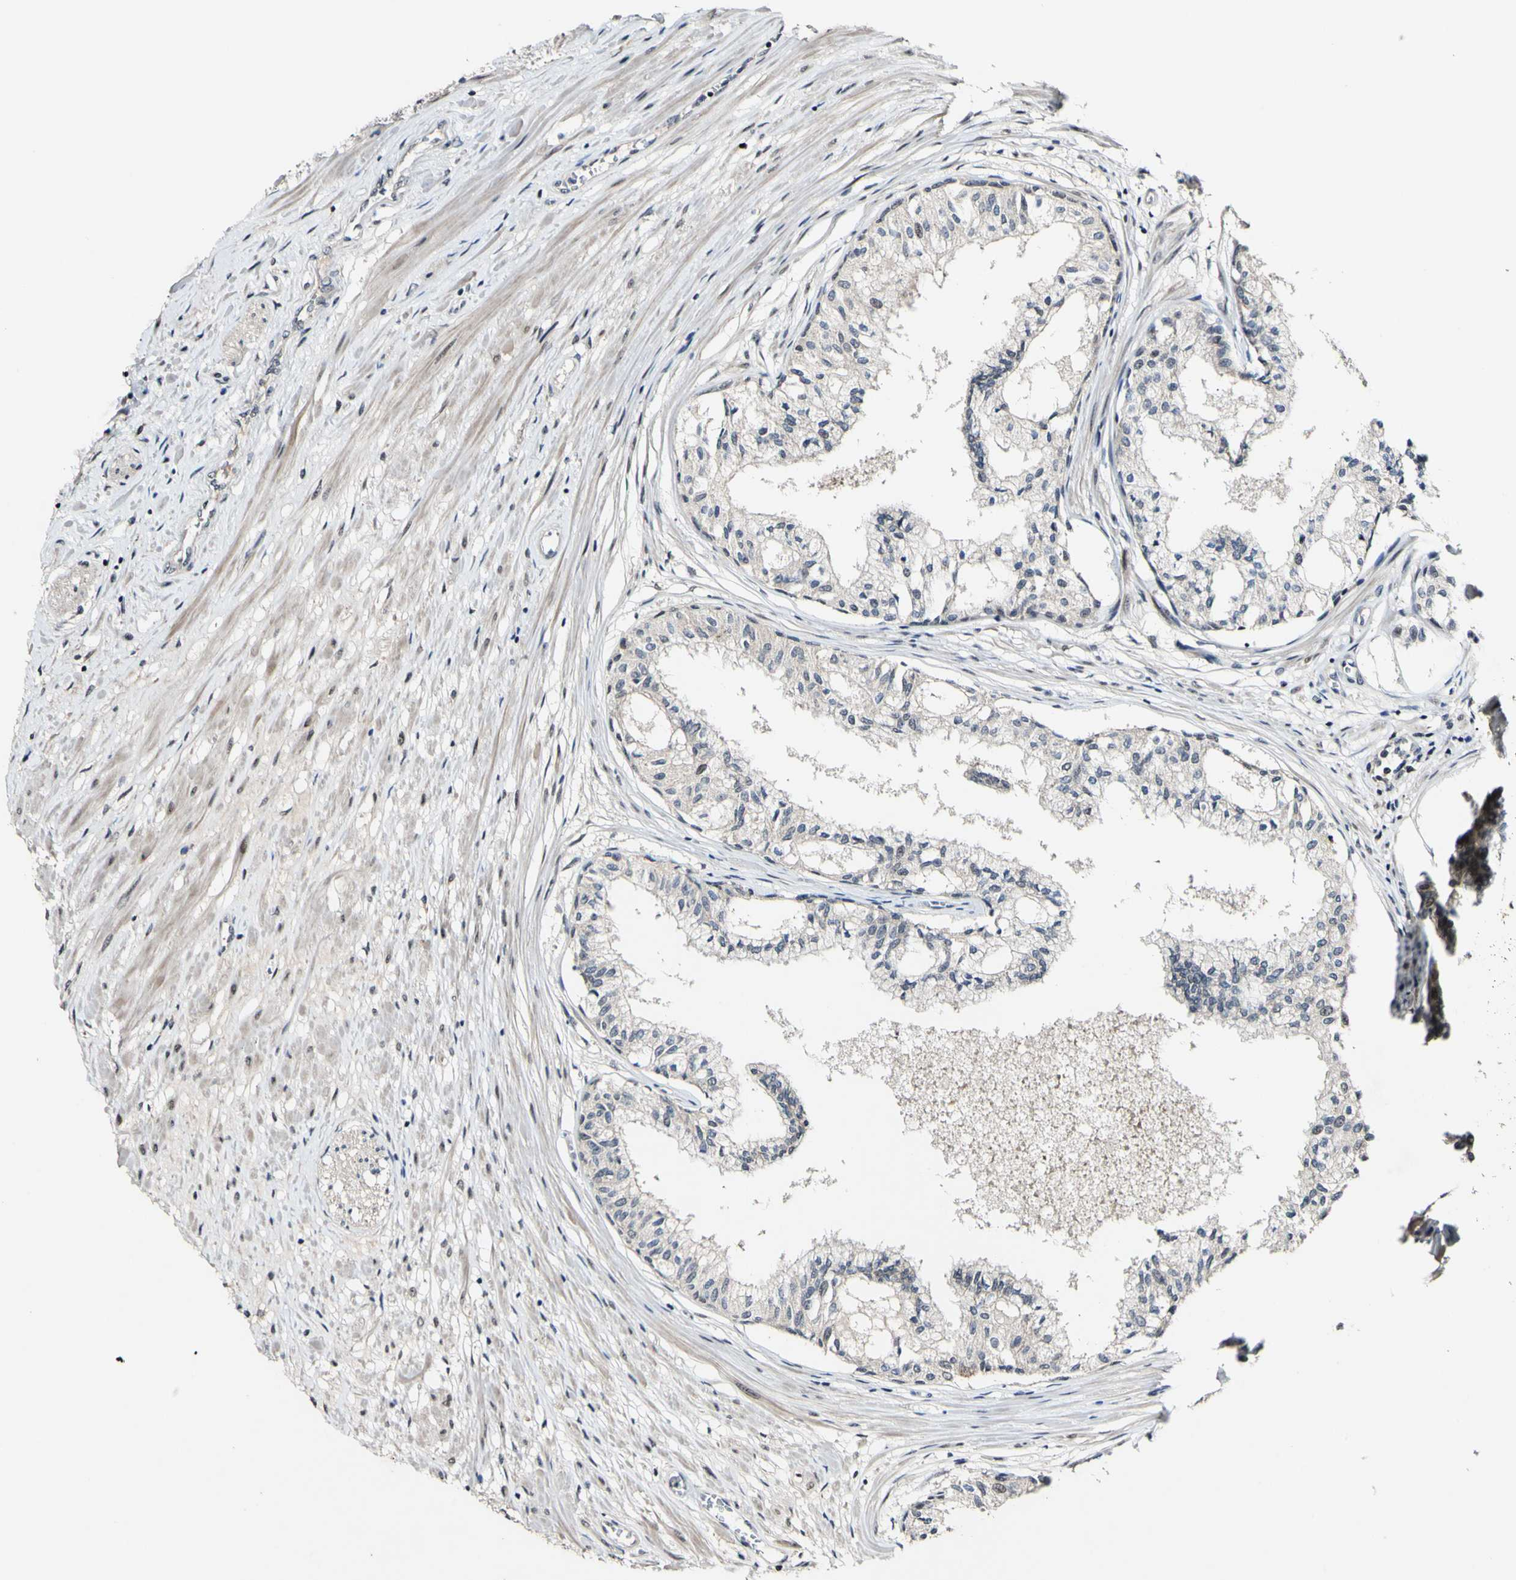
{"staining": {"intensity": "weak", "quantity": "25%-75%", "location": "cytoplasmic/membranous"}, "tissue": "prostate", "cell_type": "Glandular cells", "image_type": "normal", "snomed": [{"axis": "morphology", "description": "Normal tissue, NOS"}, {"axis": "topography", "description": "Prostate"}, {"axis": "topography", "description": "Seminal veicle"}], "caption": "Human prostate stained for a protein (brown) displays weak cytoplasmic/membranous positive positivity in about 25%-75% of glandular cells.", "gene": "POLR2F", "patient": {"sex": "male", "age": 60}}